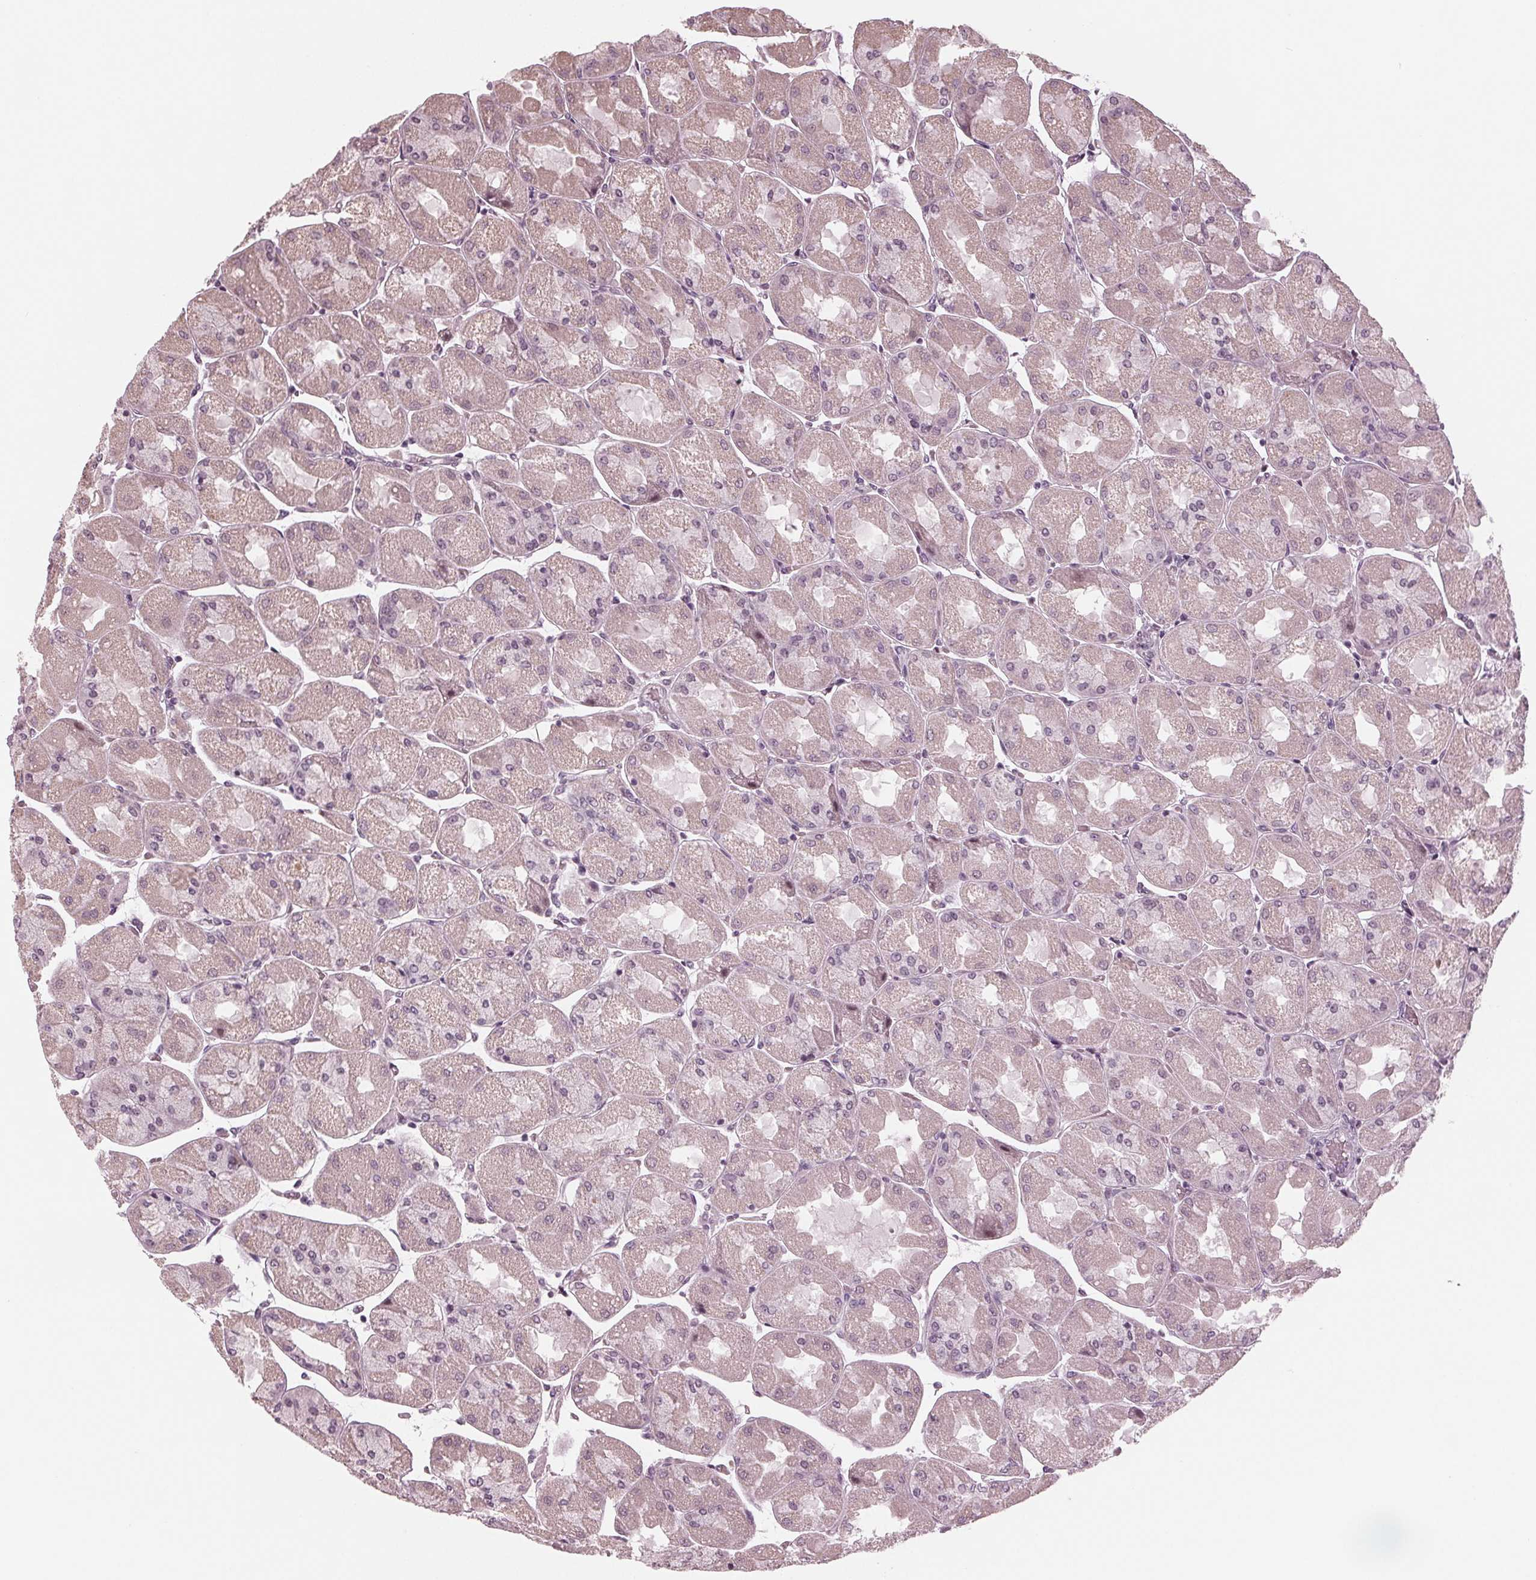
{"staining": {"intensity": "negative", "quantity": "none", "location": "none"}, "tissue": "stomach", "cell_type": "Glandular cells", "image_type": "normal", "snomed": [{"axis": "morphology", "description": "Normal tissue, NOS"}, {"axis": "topography", "description": "Stomach"}], "caption": "Human stomach stained for a protein using immunohistochemistry (IHC) reveals no staining in glandular cells.", "gene": "ADPRHL1", "patient": {"sex": "female", "age": 61}}